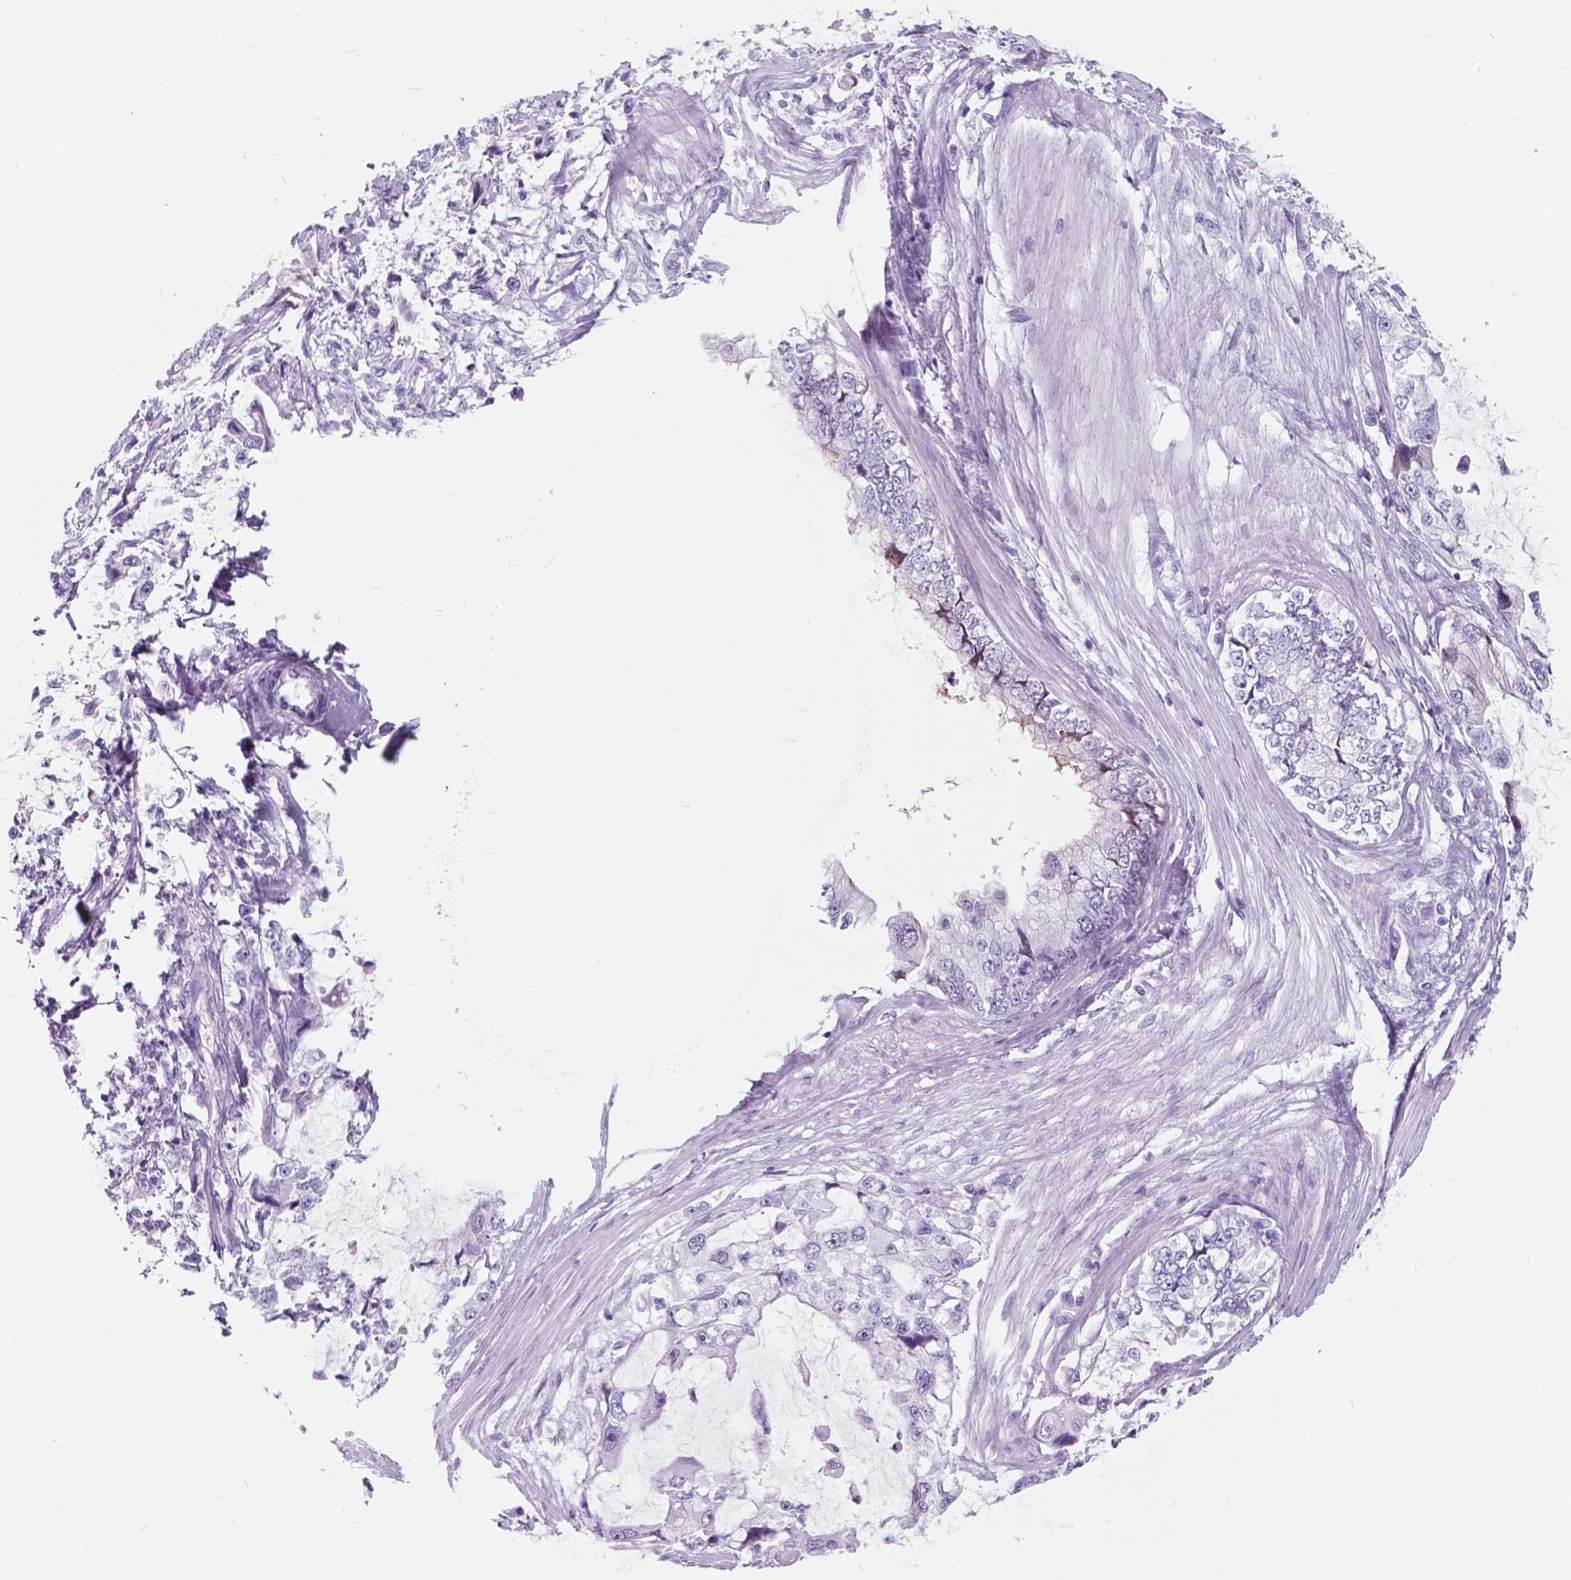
{"staining": {"intensity": "negative", "quantity": "none", "location": "none"}, "tissue": "stomach cancer", "cell_type": "Tumor cells", "image_type": "cancer", "snomed": [{"axis": "morphology", "description": "Adenocarcinoma, NOS"}, {"axis": "topography", "description": "Pancreas"}, {"axis": "topography", "description": "Stomach, upper"}, {"axis": "topography", "description": "Stomach"}], "caption": "The IHC photomicrograph has no significant staining in tumor cells of stomach cancer tissue.", "gene": "CUZD1", "patient": {"sex": "male", "age": 77}}